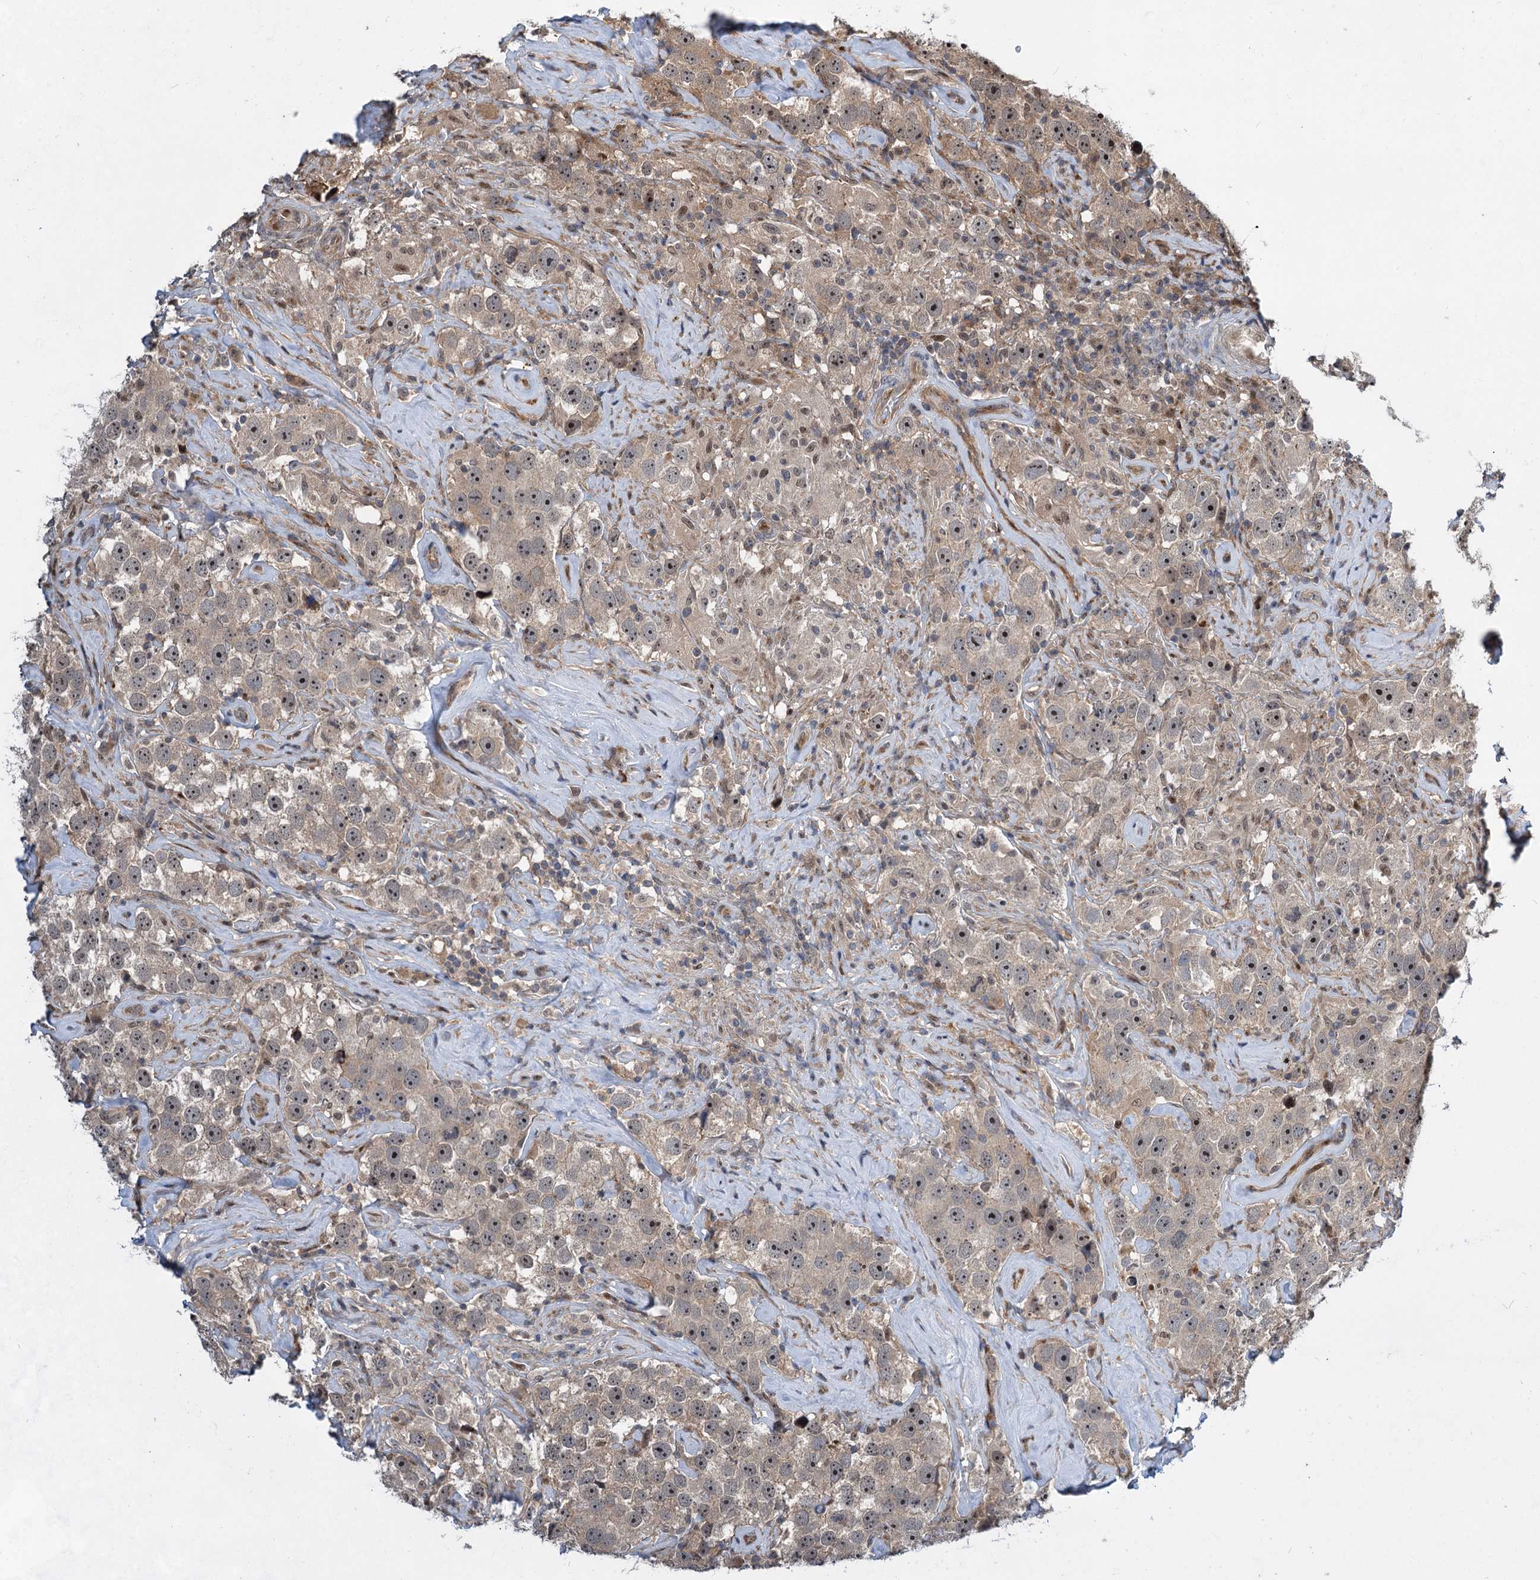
{"staining": {"intensity": "weak", "quantity": ">75%", "location": "cytoplasmic/membranous,nuclear"}, "tissue": "testis cancer", "cell_type": "Tumor cells", "image_type": "cancer", "snomed": [{"axis": "morphology", "description": "Seminoma, NOS"}, {"axis": "topography", "description": "Testis"}], "caption": "A high-resolution image shows immunohistochemistry staining of testis cancer, which demonstrates weak cytoplasmic/membranous and nuclear expression in approximately >75% of tumor cells.", "gene": "GPBP1", "patient": {"sex": "male", "age": 49}}